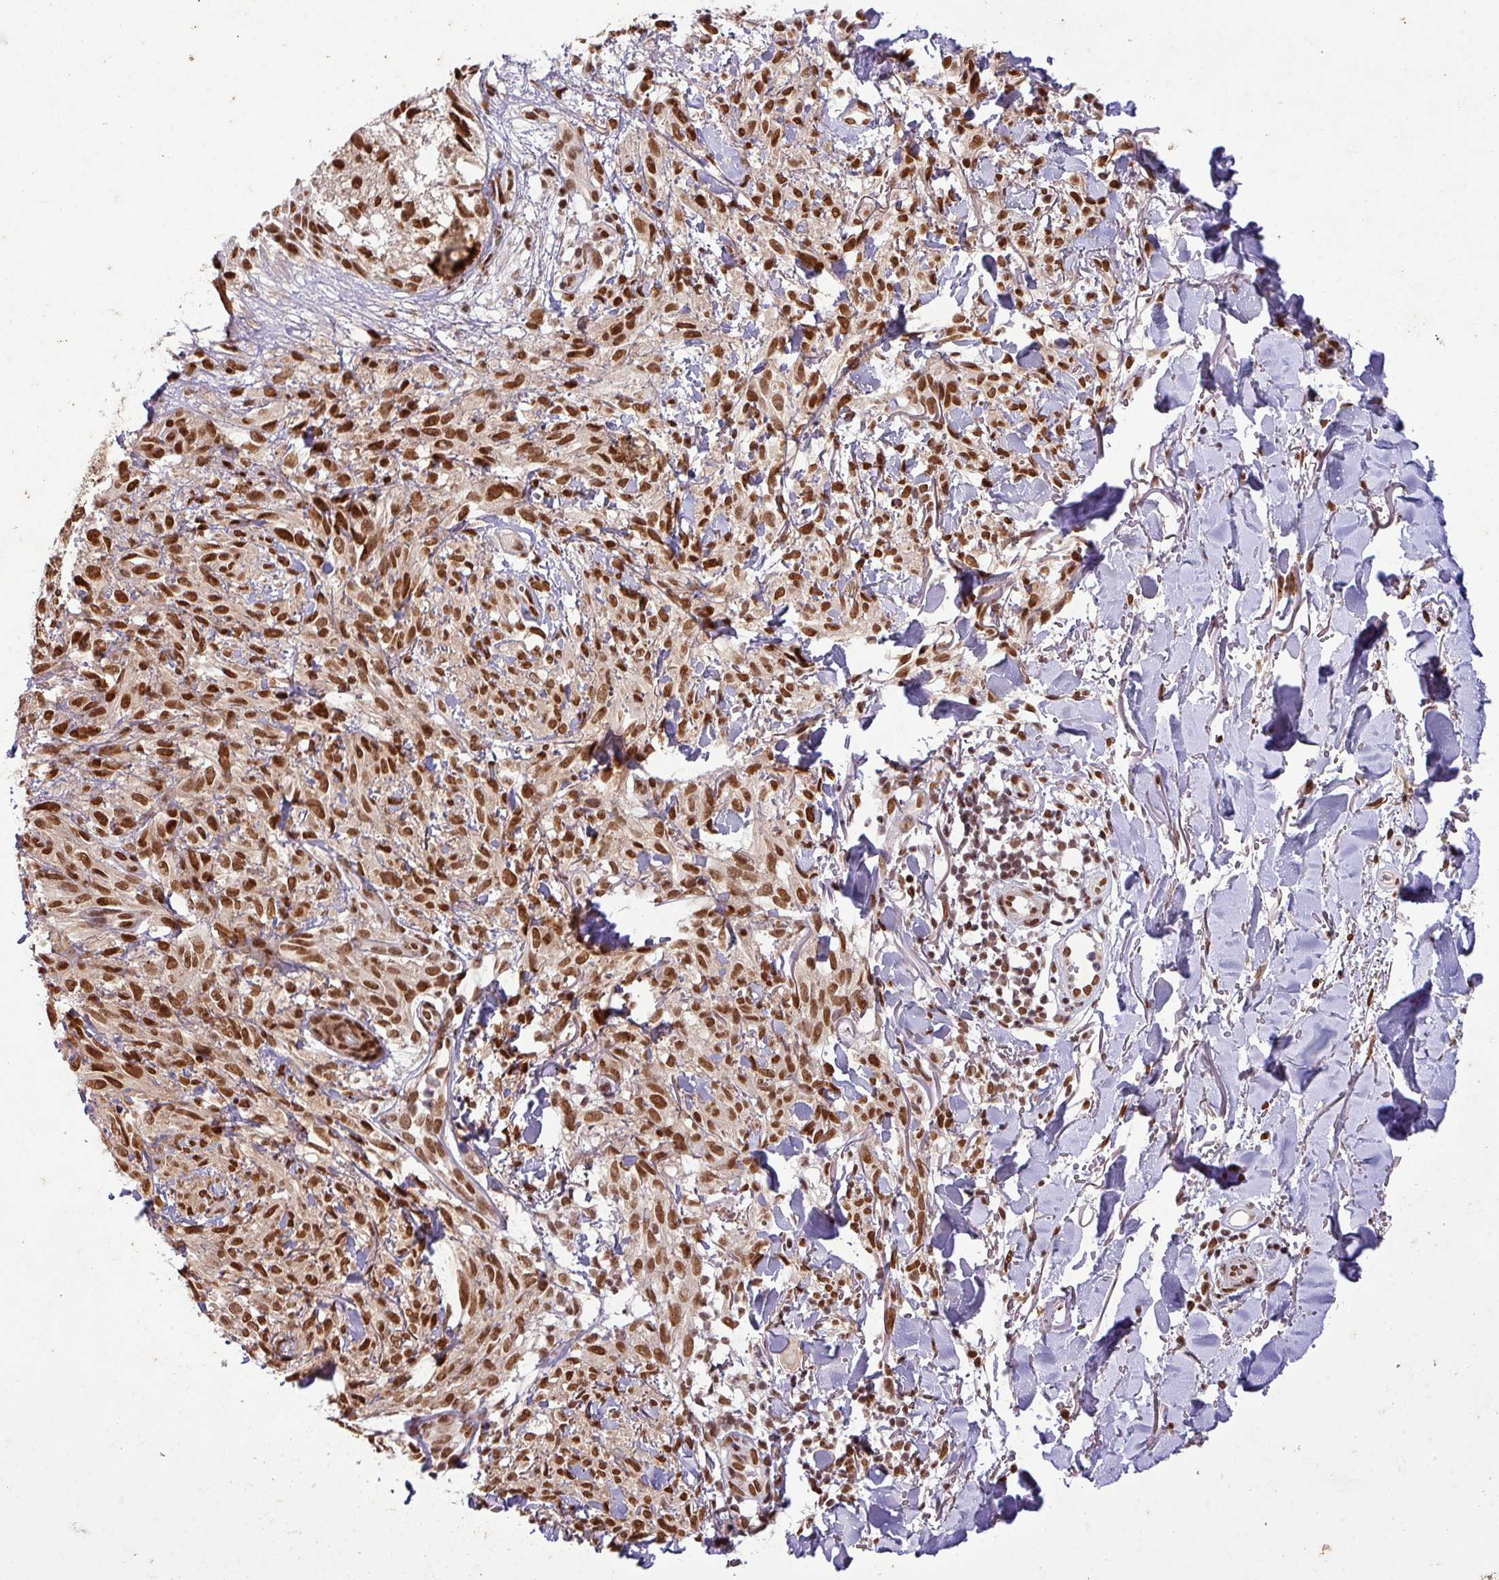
{"staining": {"intensity": "strong", "quantity": ">75%", "location": "nuclear"}, "tissue": "melanoma", "cell_type": "Tumor cells", "image_type": "cancer", "snomed": [{"axis": "morphology", "description": "Malignant melanoma, NOS"}, {"axis": "topography", "description": "Skin of forearm"}], "caption": "Malignant melanoma stained with DAB IHC demonstrates high levels of strong nuclear expression in about >75% of tumor cells. Immunohistochemistry stains the protein of interest in brown and the nuclei are stained blue.", "gene": "SRSF2", "patient": {"sex": "female", "age": 65}}